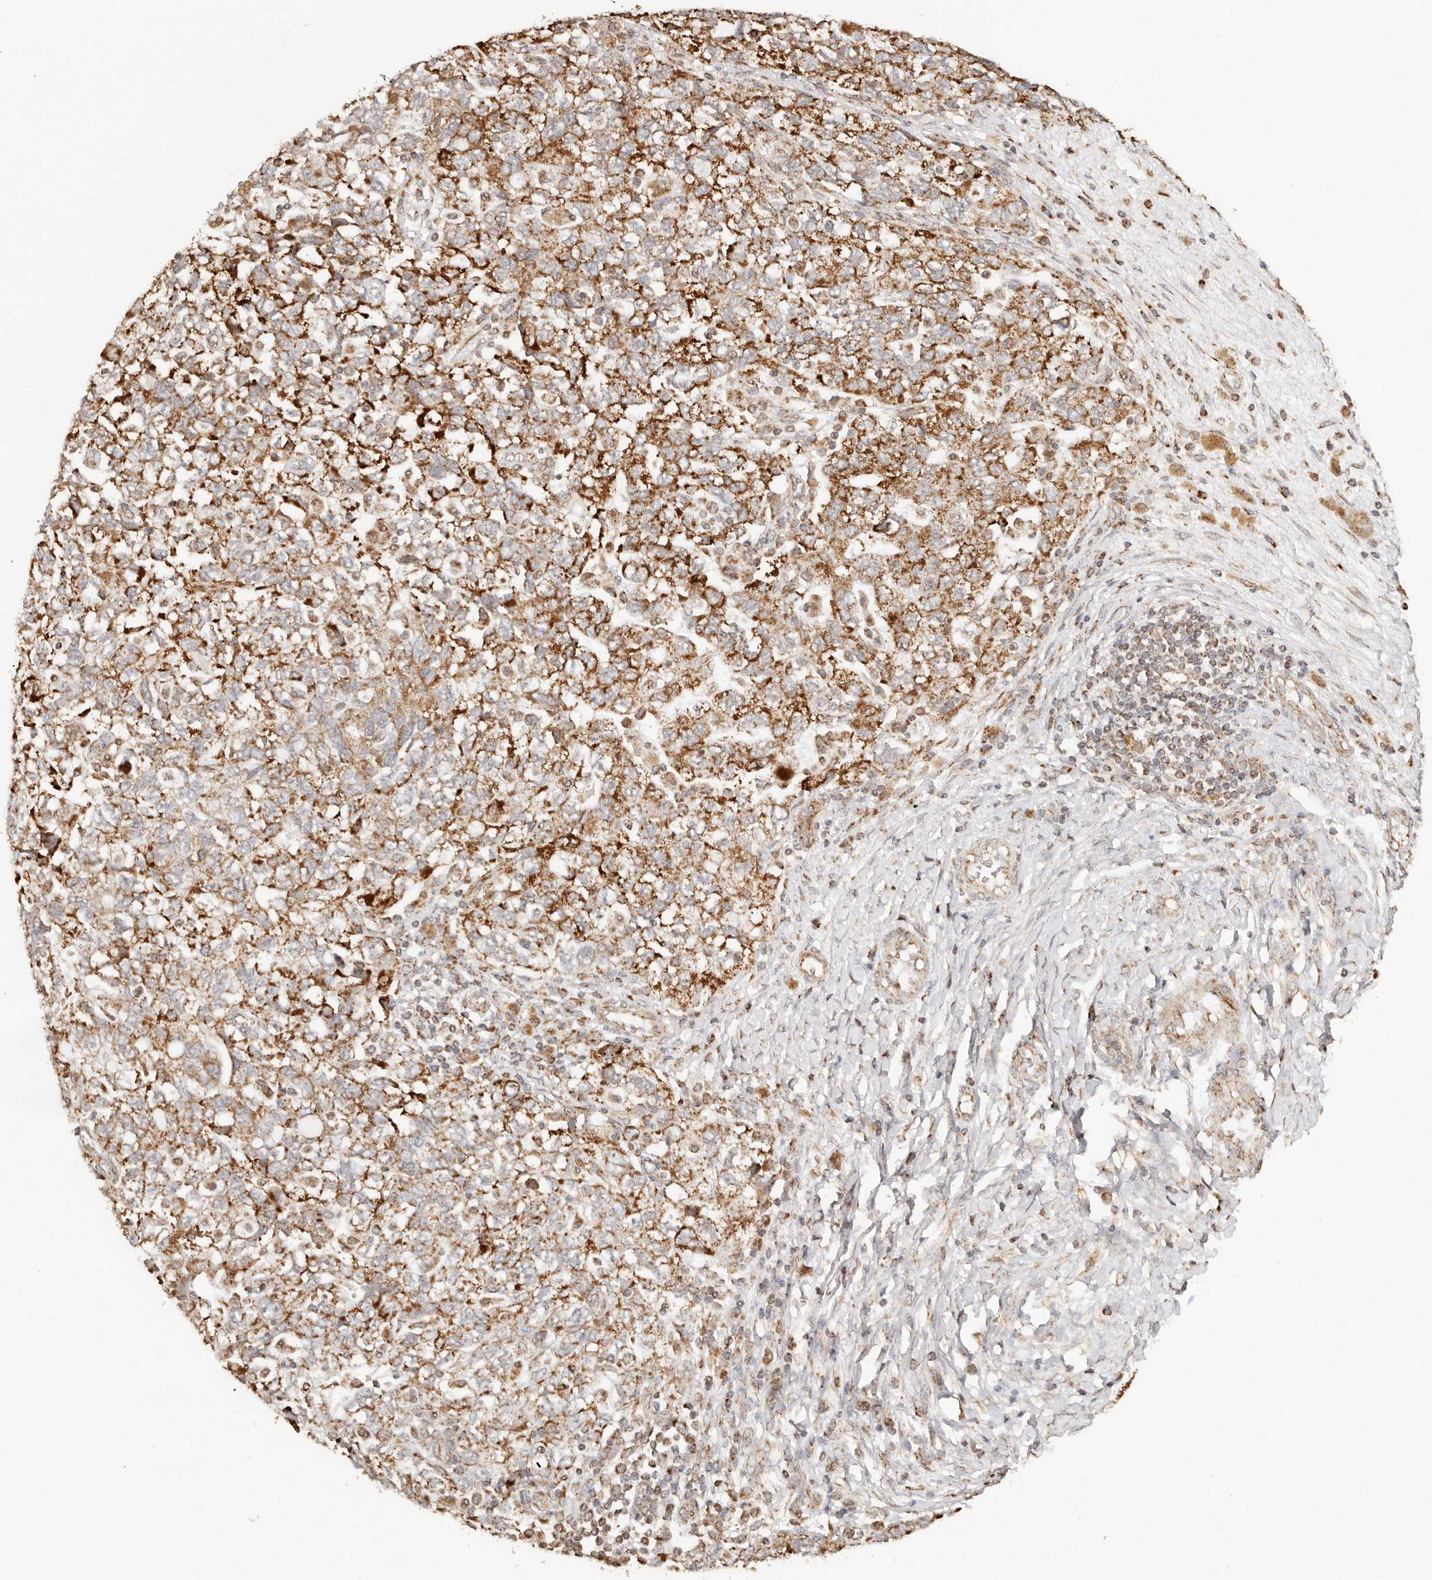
{"staining": {"intensity": "strong", "quantity": ">75%", "location": "cytoplasmic/membranous"}, "tissue": "ovarian cancer", "cell_type": "Tumor cells", "image_type": "cancer", "snomed": [{"axis": "morphology", "description": "Carcinoma, NOS"}, {"axis": "morphology", "description": "Cystadenocarcinoma, serous, NOS"}, {"axis": "topography", "description": "Ovary"}], "caption": "IHC photomicrograph of ovarian serous cystadenocarcinoma stained for a protein (brown), which shows high levels of strong cytoplasmic/membranous staining in about >75% of tumor cells.", "gene": "NDUFB11", "patient": {"sex": "female", "age": 69}}